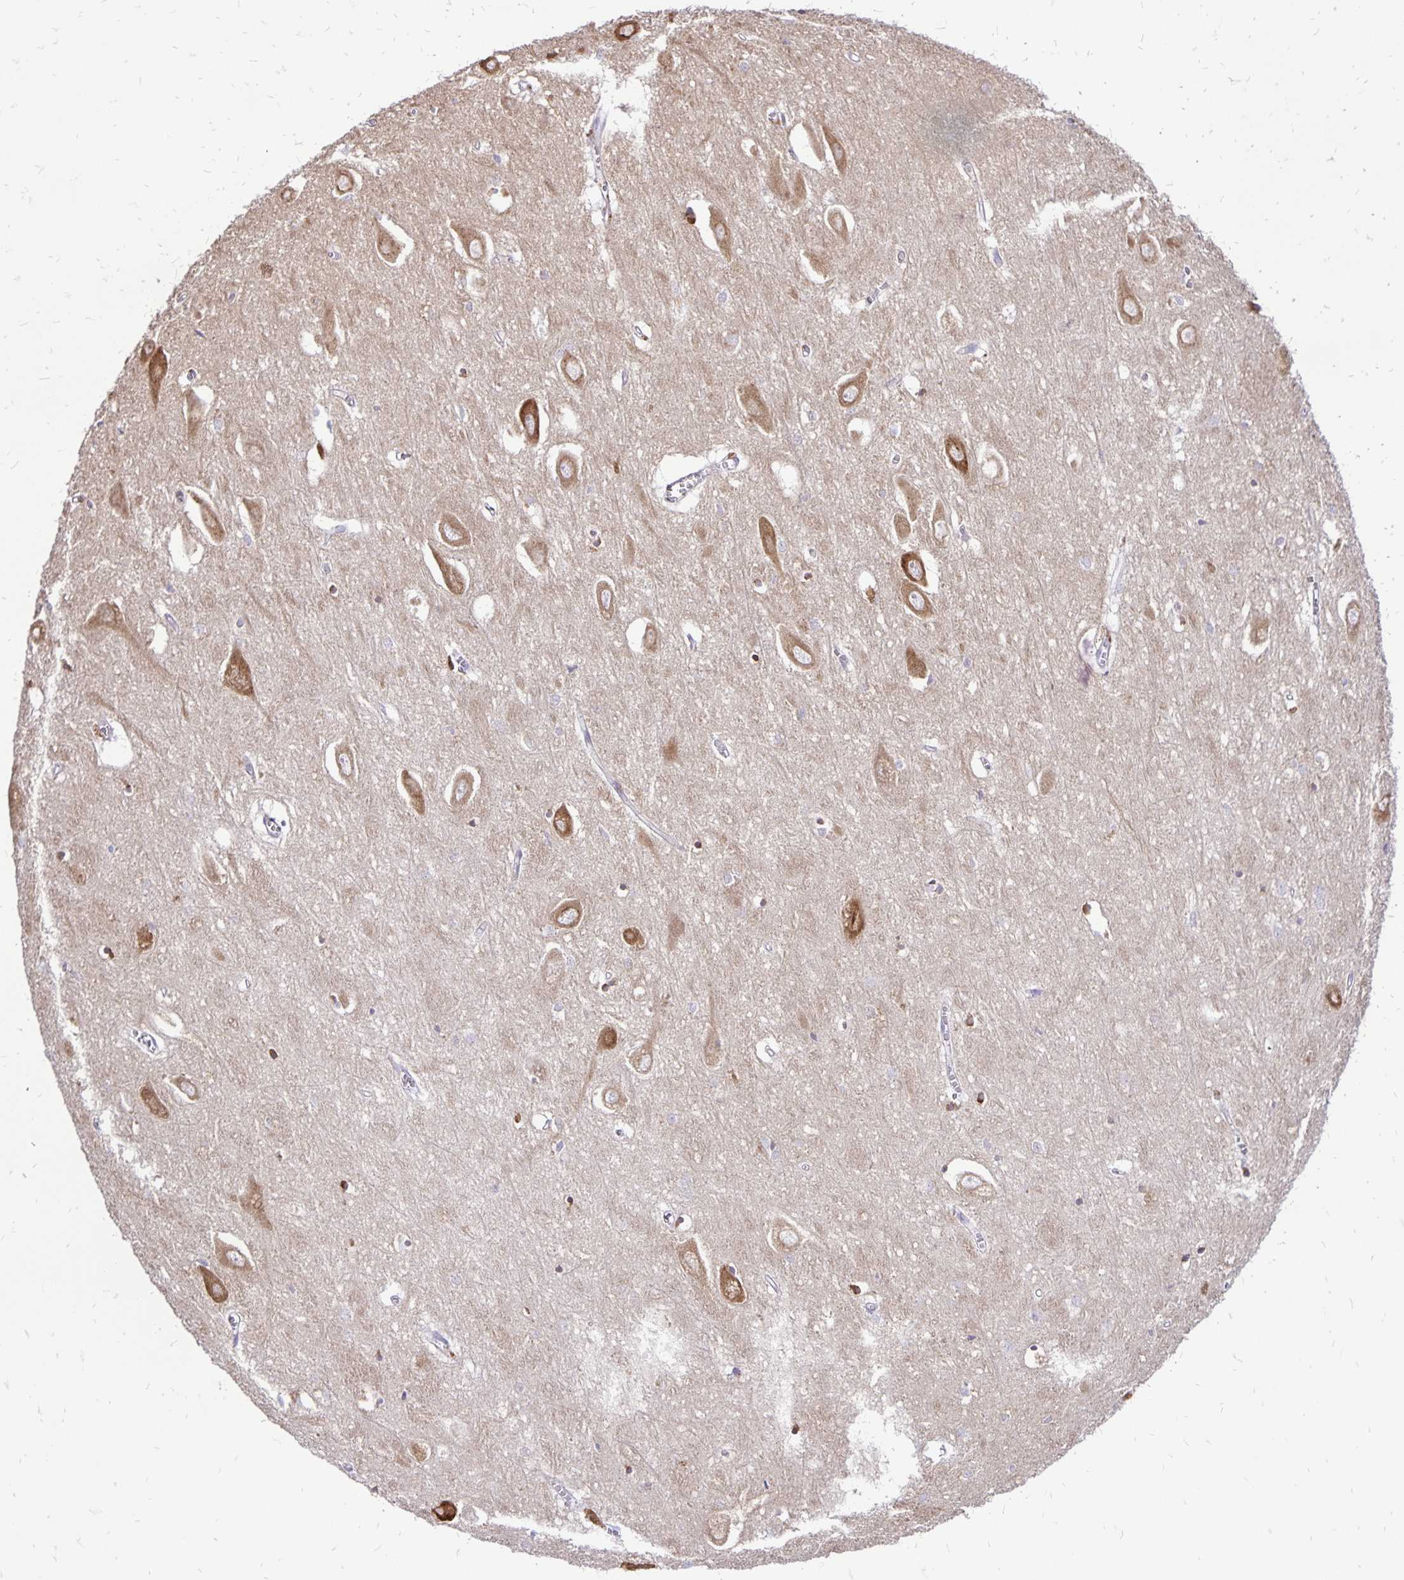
{"staining": {"intensity": "negative", "quantity": "none", "location": "none"}, "tissue": "hippocampus", "cell_type": "Glial cells", "image_type": "normal", "snomed": [{"axis": "morphology", "description": "Normal tissue, NOS"}, {"axis": "topography", "description": "Hippocampus"}], "caption": "Micrograph shows no protein staining in glial cells of normal hippocampus. (Stains: DAB (3,3'-diaminobenzidine) immunohistochemistry with hematoxylin counter stain, Microscopy: brightfield microscopy at high magnification).", "gene": "EIF5A", "patient": {"sex": "female", "age": 64}}